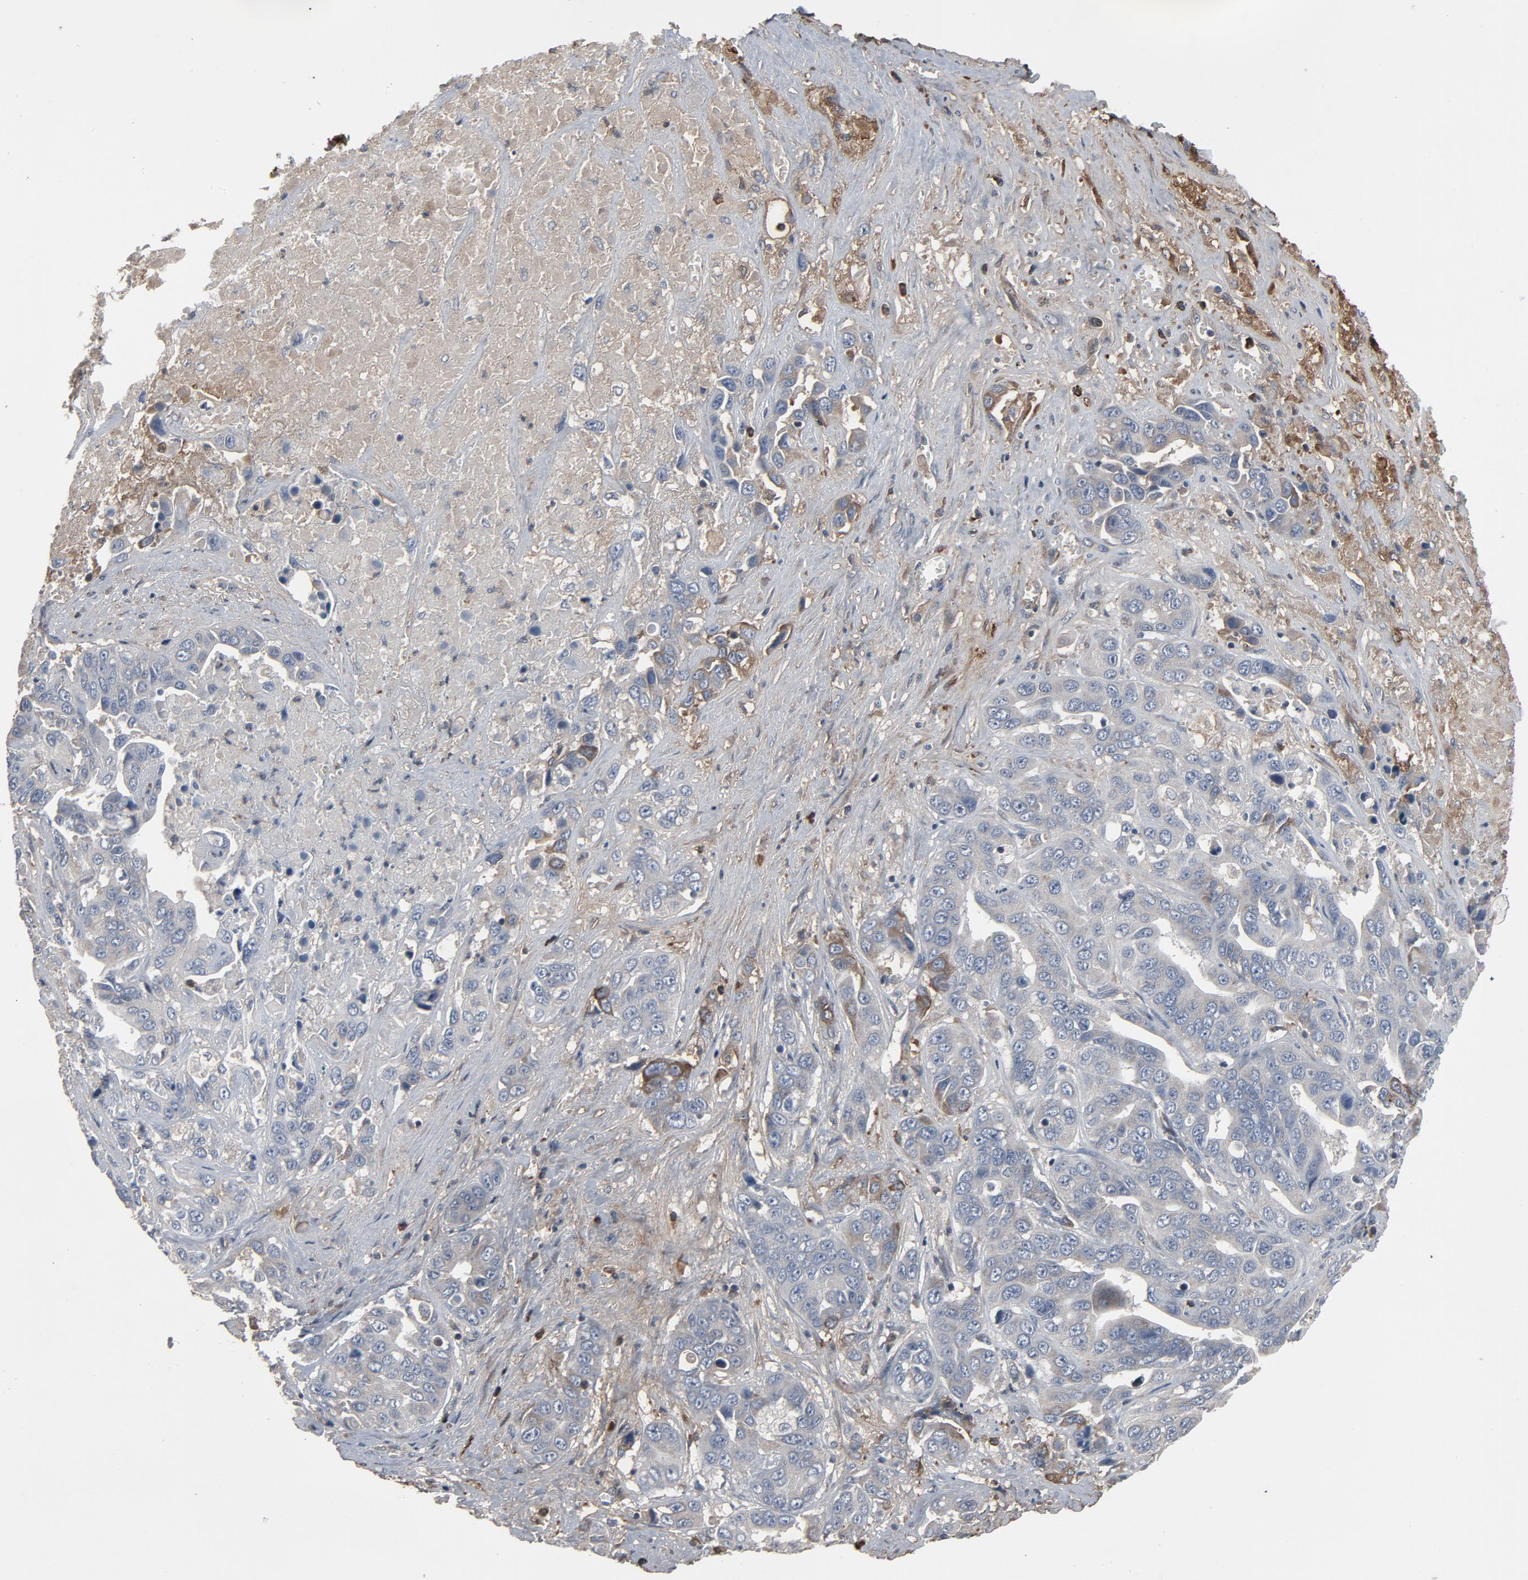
{"staining": {"intensity": "negative", "quantity": "none", "location": "none"}, "tissue": "liver cancer", "cell_type": "Tumor cells", "image_type": "cancer", "snomed": [{"axis": "morphology", "description": "Cholangiocarcinoma"}, {"axis": "topography", "description": "Liver"}], "caption": "The IHC micrograph has no significant staining in tumor cells of liver cancer (cholangiocarcinoma) tissue. Nuclei are stained in blue.", "gene": "PDZD4", "patient": {"sex": "female", "age": 52}}